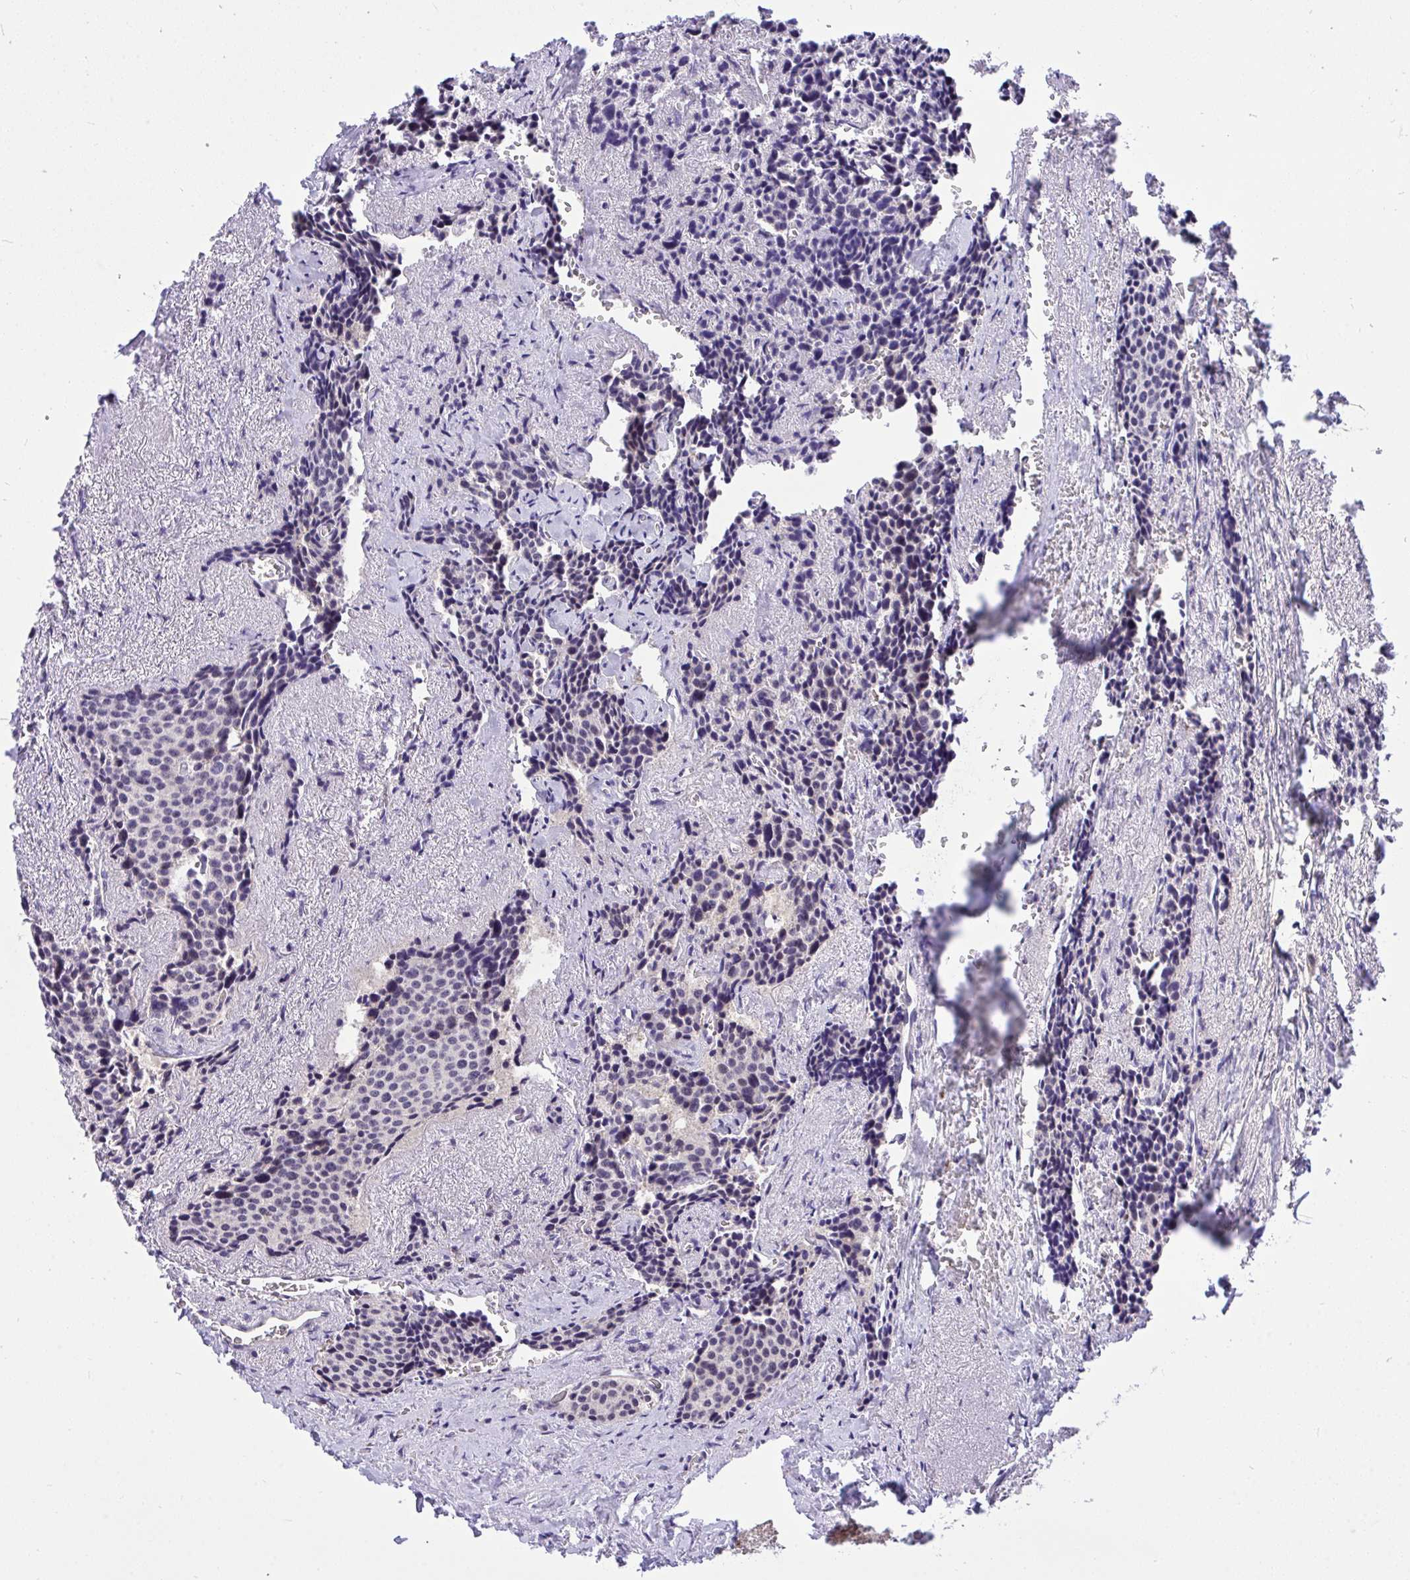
{"staining": {"intensity": "negative", "quantity": "none", "location": "none"}, "tissue": "carcinoid", "cell_type": "Tumor cells", "image_type": "cancer", "snomed": [{"axis": "morphology", "description": "Carcinoid, malignant, NOS"}, {"axis": "topography", "description": "Small intestine"}], "caption": "High power microscopy photomicrograph of an immunohistochemistry photomicrograph of carcinoid, revealing no significant positivity in tumor cells. (Immunohistochemistry, brightfield microscopy, high magnification).", "gene": "PPP1CA", "patient": {"sex": "male", "age": 73}}